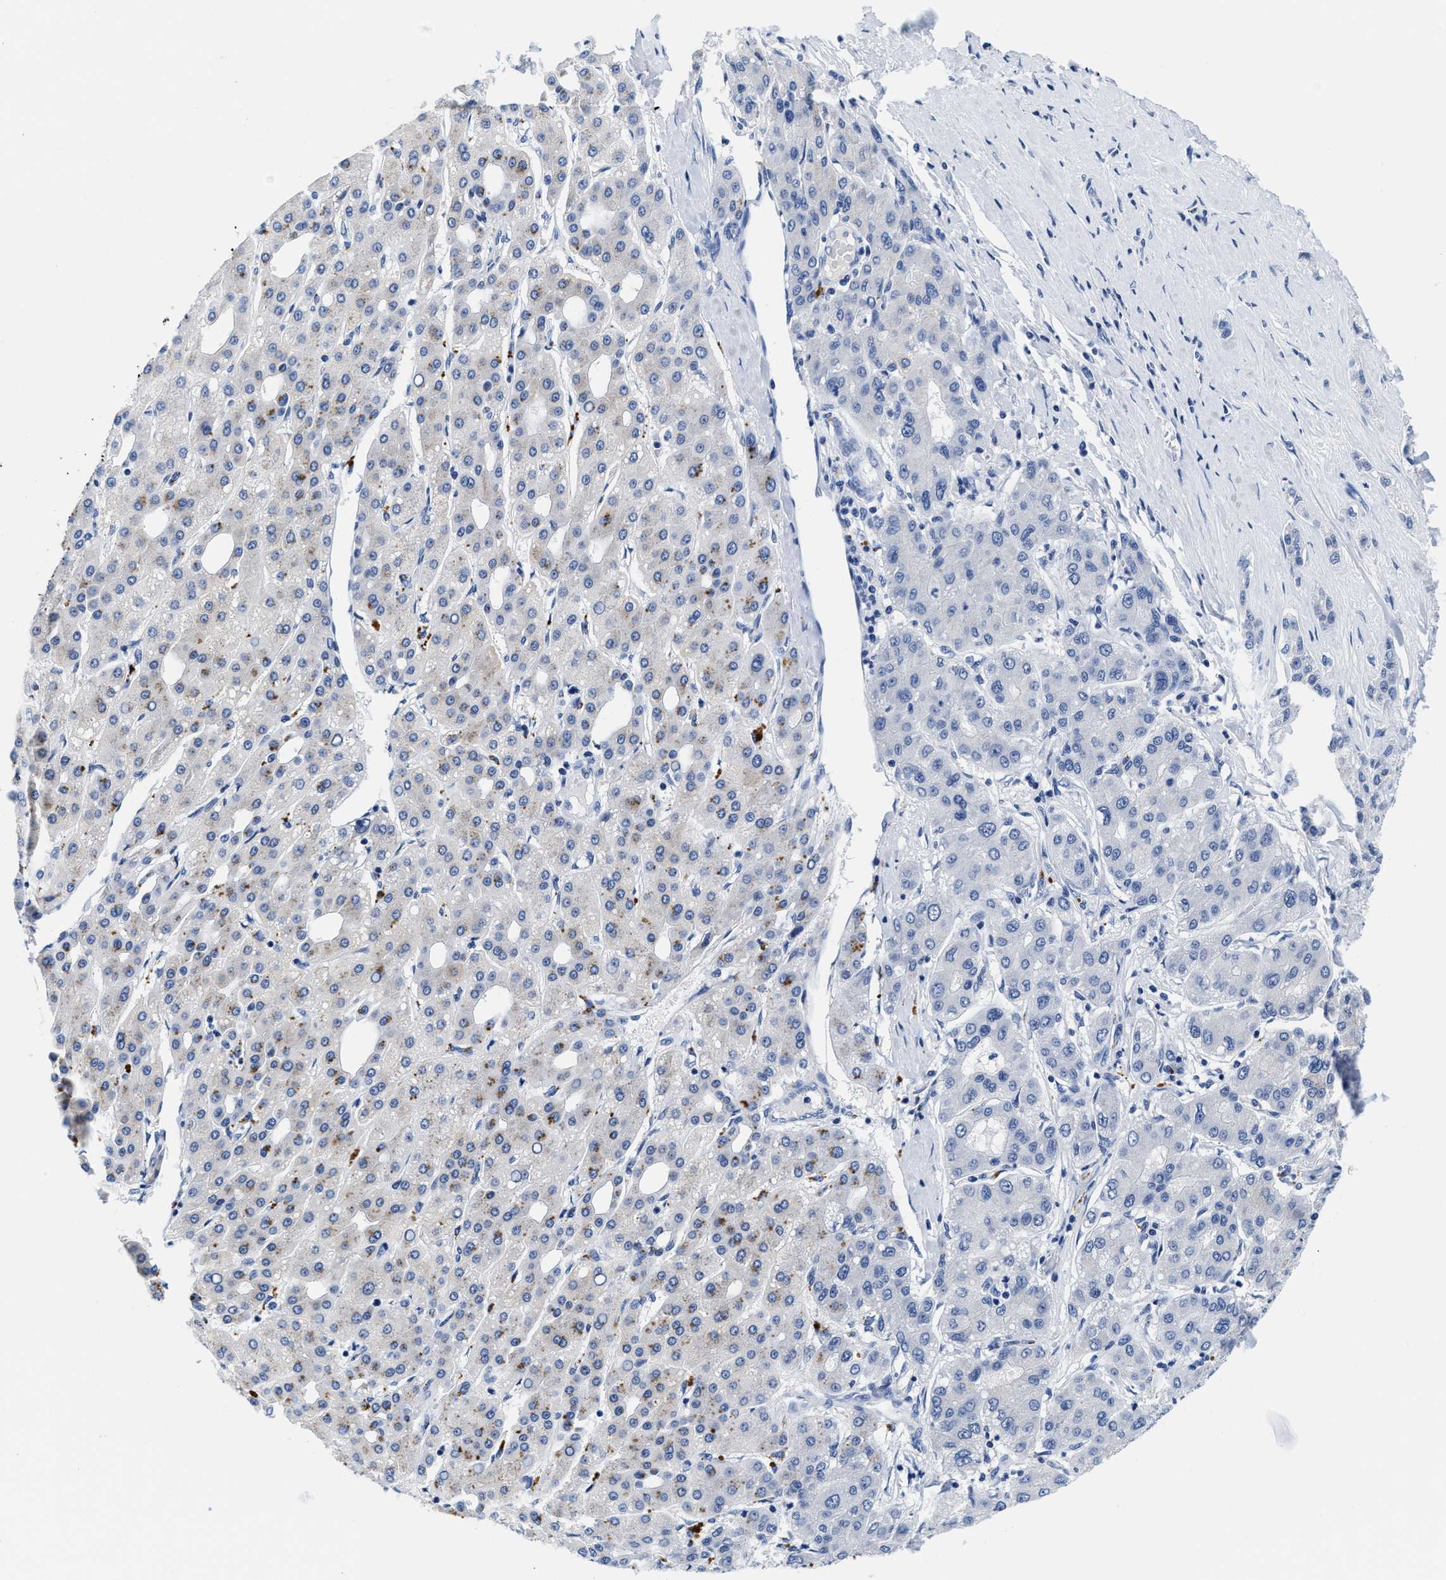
{"staining": {"intensity": "weak", "quantity": "<25%", "location": "cytoplasmic/membranous"}, "tissue": "liver cancer", "cell_type": "Tumor cells", "image_type": "cancer", "snomed": [{"axis": "morphology", "description": "Carcinoma, Hepatocellular, NOS"}, {"axis": "topography", "description": "Liver"}], "caption": "An immunohistochemistry image of liver cancer is shown. There is no staining in tumor cells of liver cancer.", "gene": "TTC3", "patient": {"sex": "male", "age": 65}}